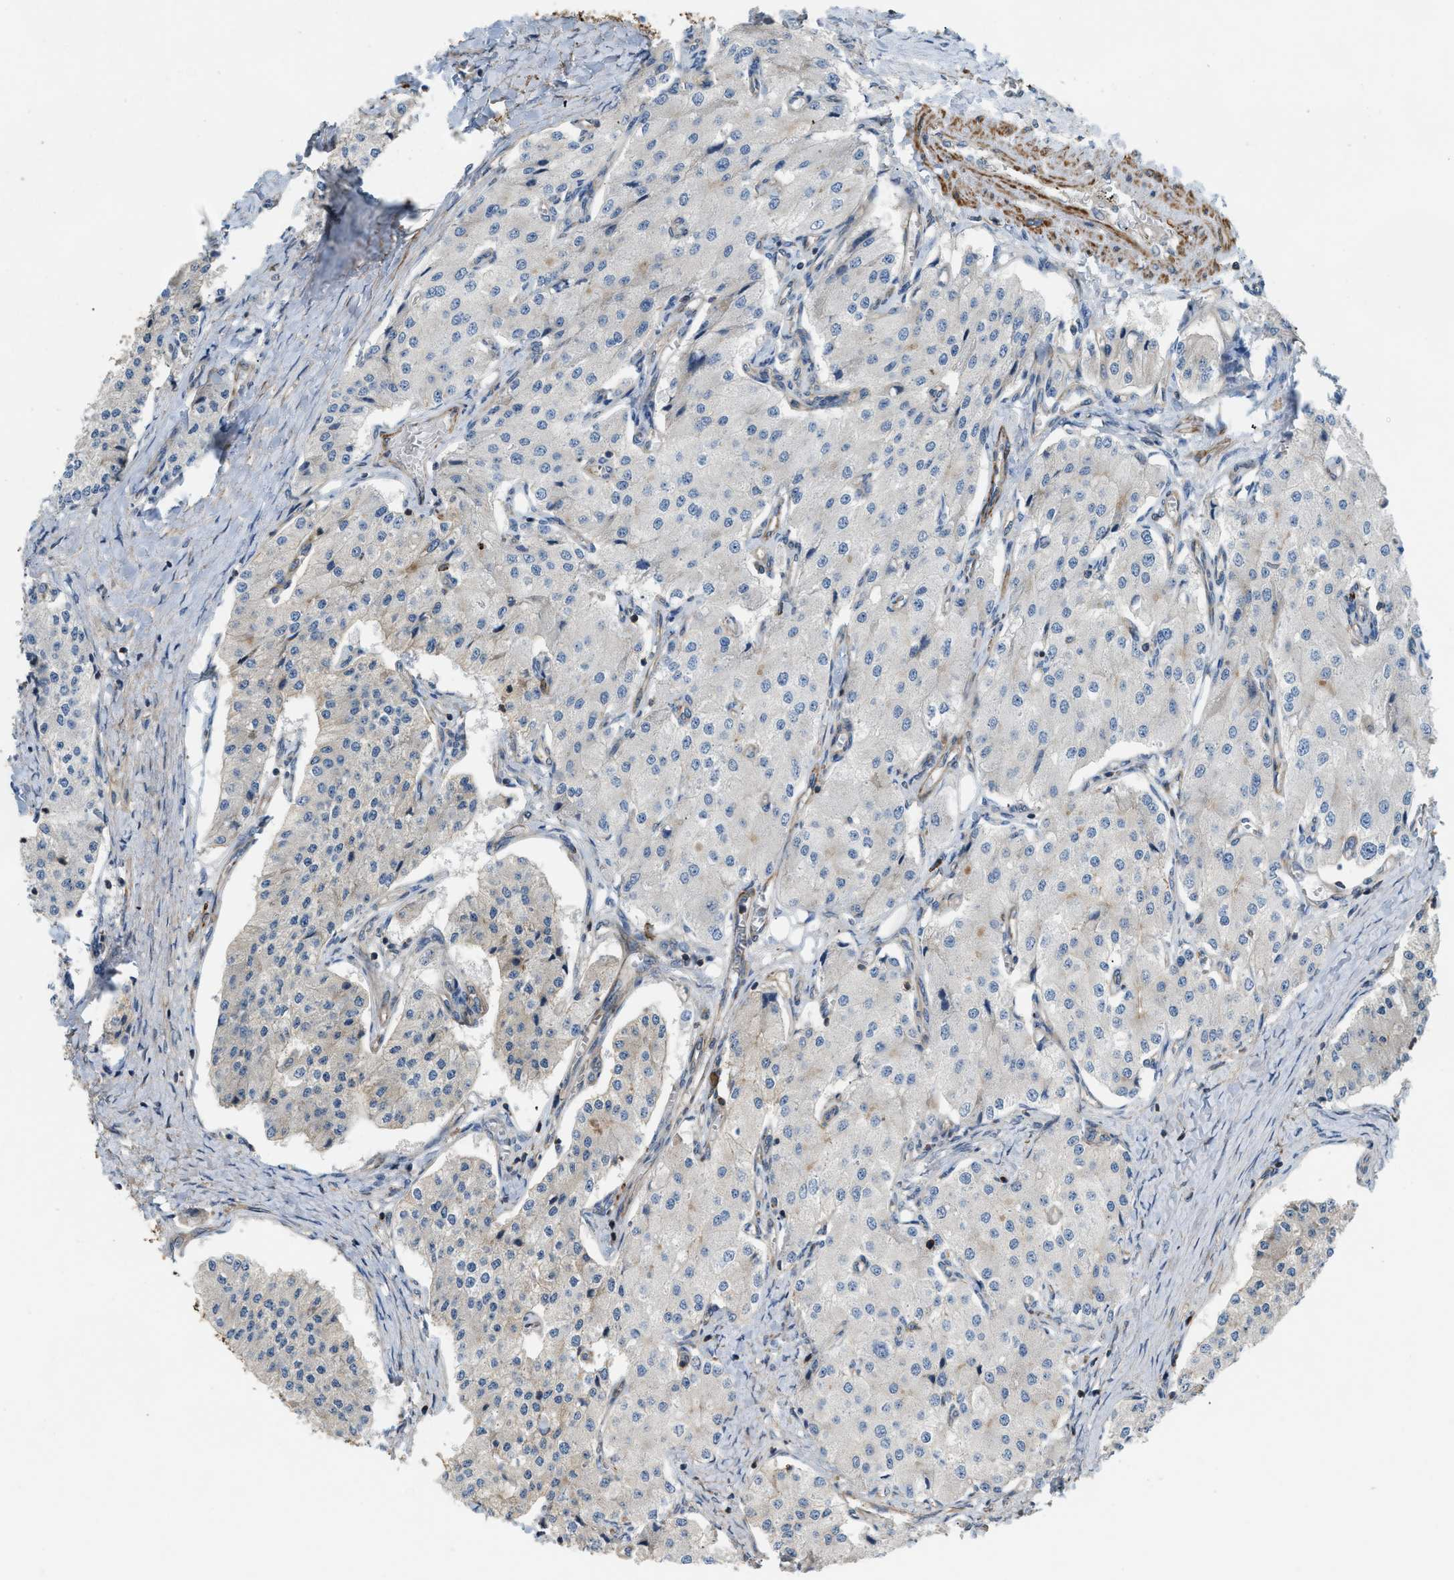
{"staining": {"intensity": "negative", "quantity": "none", "location": "none"}, "tissue": "carcinoid", "cell_type": "Tumor cells", "image_type": "cancer", "snomed": [{"axis": "morphology", "description": "Carcinoid, malignant, NOS"}, {"axis": "topography", "description": "Colon"}], "caption": "Carcinoid was stained to show a protein in brown. There is no significant positivity in tumor cells. (DAB immunohistochemistry visualized using brightfield microscopy, high magnification).", "gene": "BTN3A2", "patient": {"sex": "female", "age": 52}}